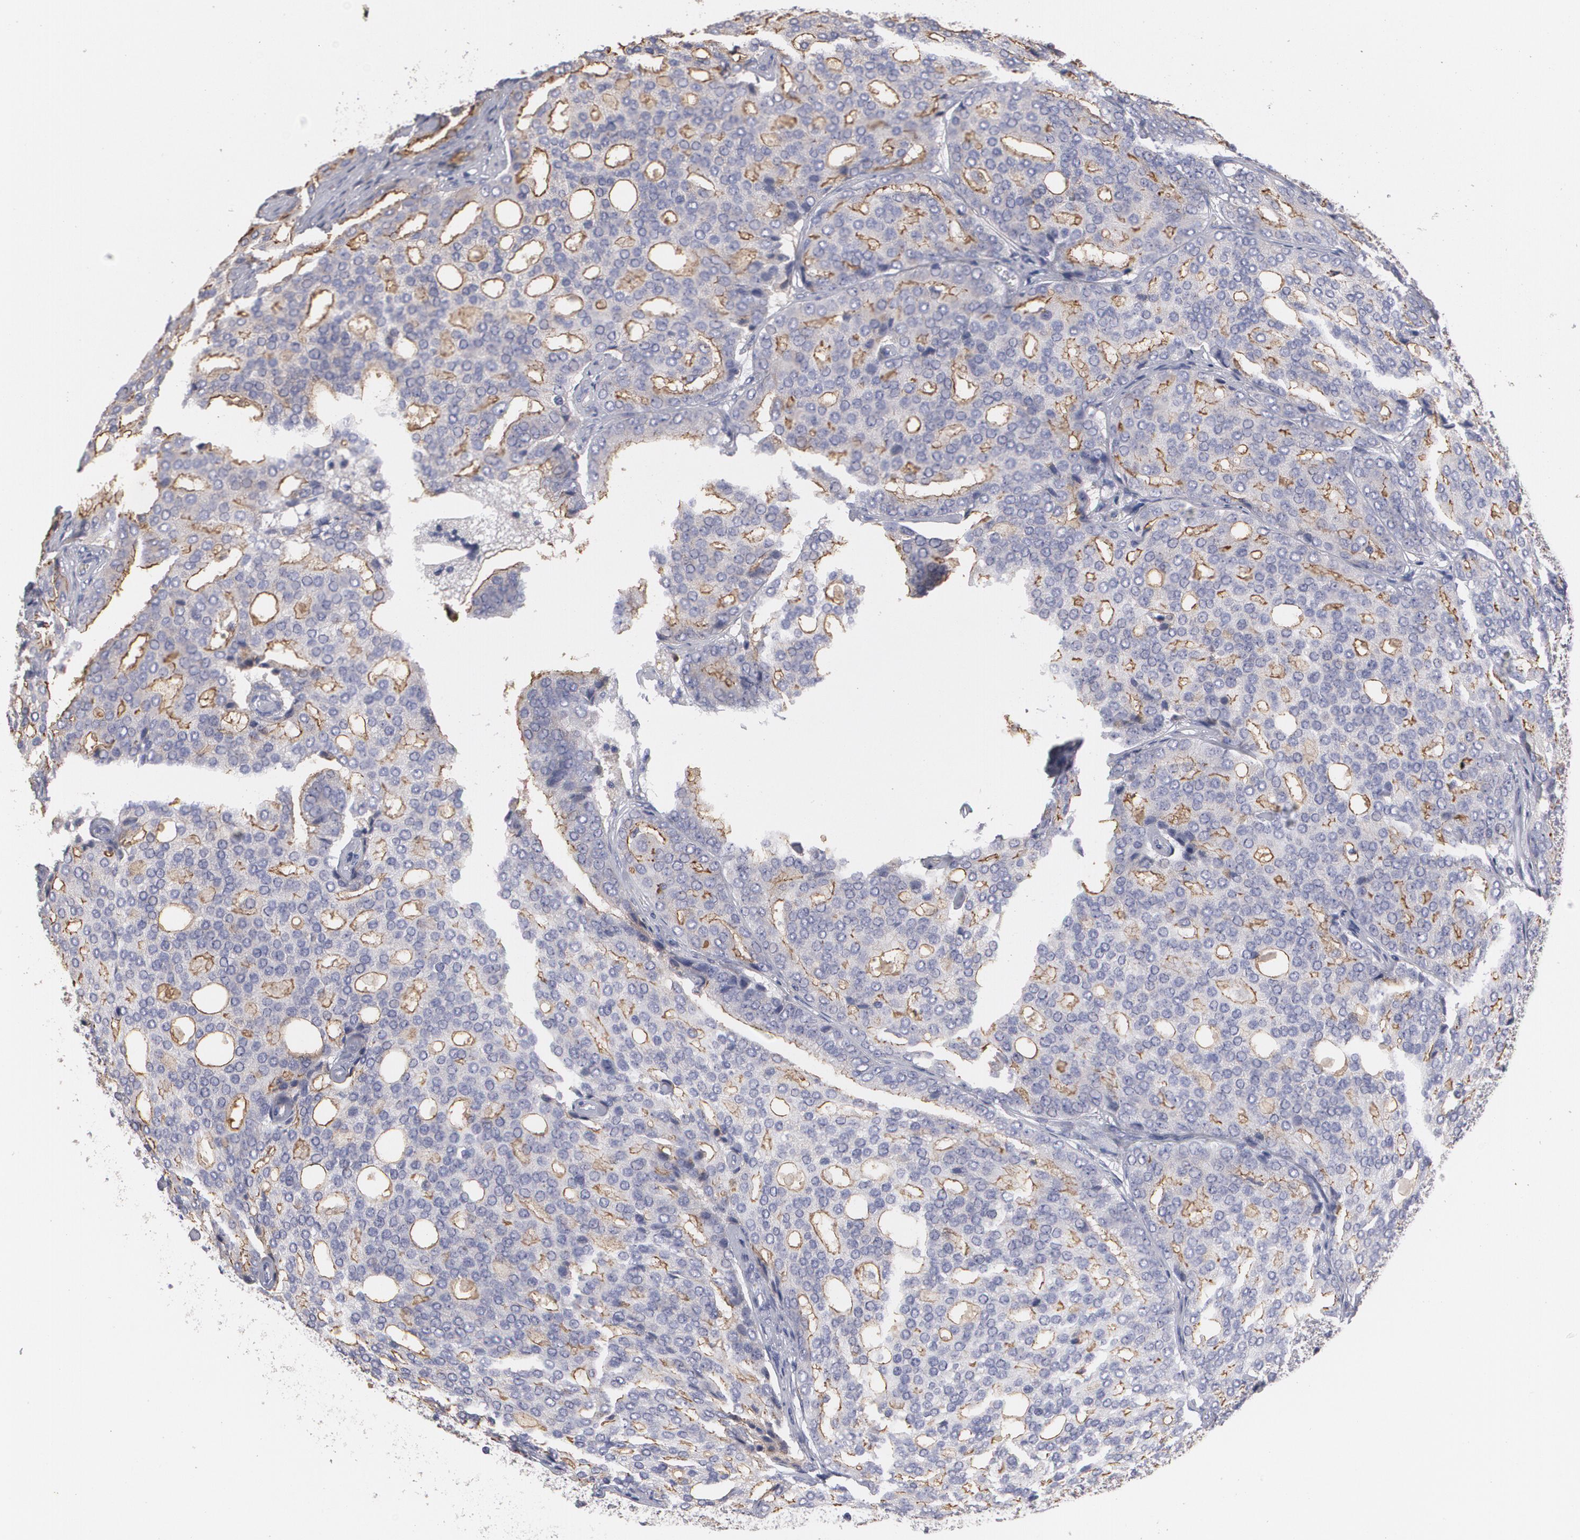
{"staining": {"intensity": "negative", "quantity": "none", "location": "none"}, "tissue": "prostate cancer", "cell_type": "Tumor cells", "image_type": "cancer", "snomed": [{"axis": "morphology", "description": "Adenocarcinoma, High grade"}, {"axis": "topography", "description": "Prostate"}], "caption": "Protein analysis of prostate cancer (high-grade adenocarcinoma) exhibits no significant positivity in tumor cells.", "gene": "FBLN1", "patient": {"sex": "male", "age": 64}}